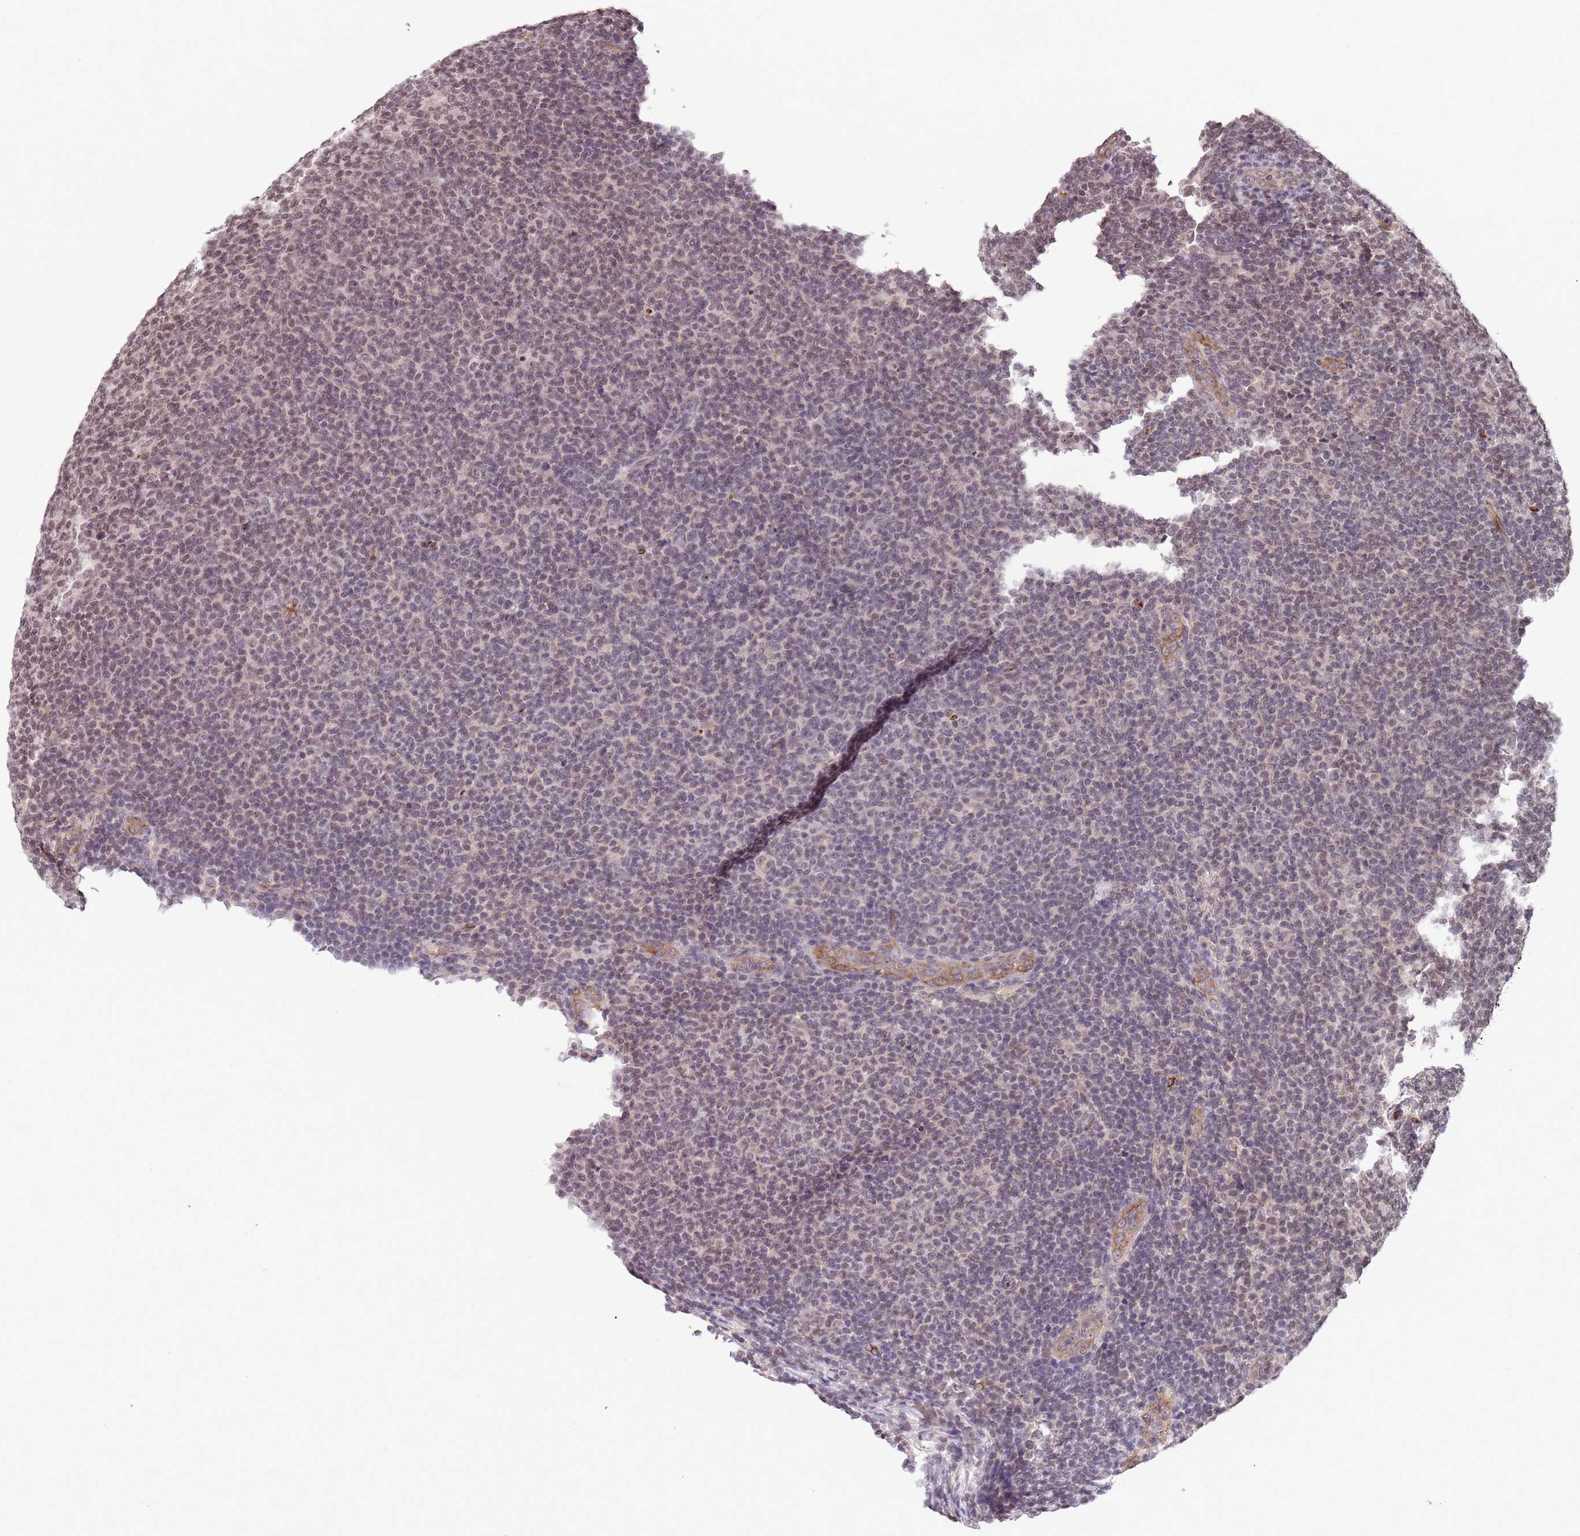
{"staining": {"intensity": "moderate", "quantity": ">75%", "location": "nuclear"}, "tissue": "lymphoma", "cell_type": "Tumor cells", "image_type": "cancer", "snomed": [{"axis": "morphology", "description": "Malignant lymphoma, non-Hodgkin's type, Low grade"}, {"axis": "topography", "description": "Lymph node"}], "caption": "Lymphoma stained with a protein marker displays moderate staining in tumor cells.", "gene": "NRIP1", "patient": {"sex": "male", "age": 66}}